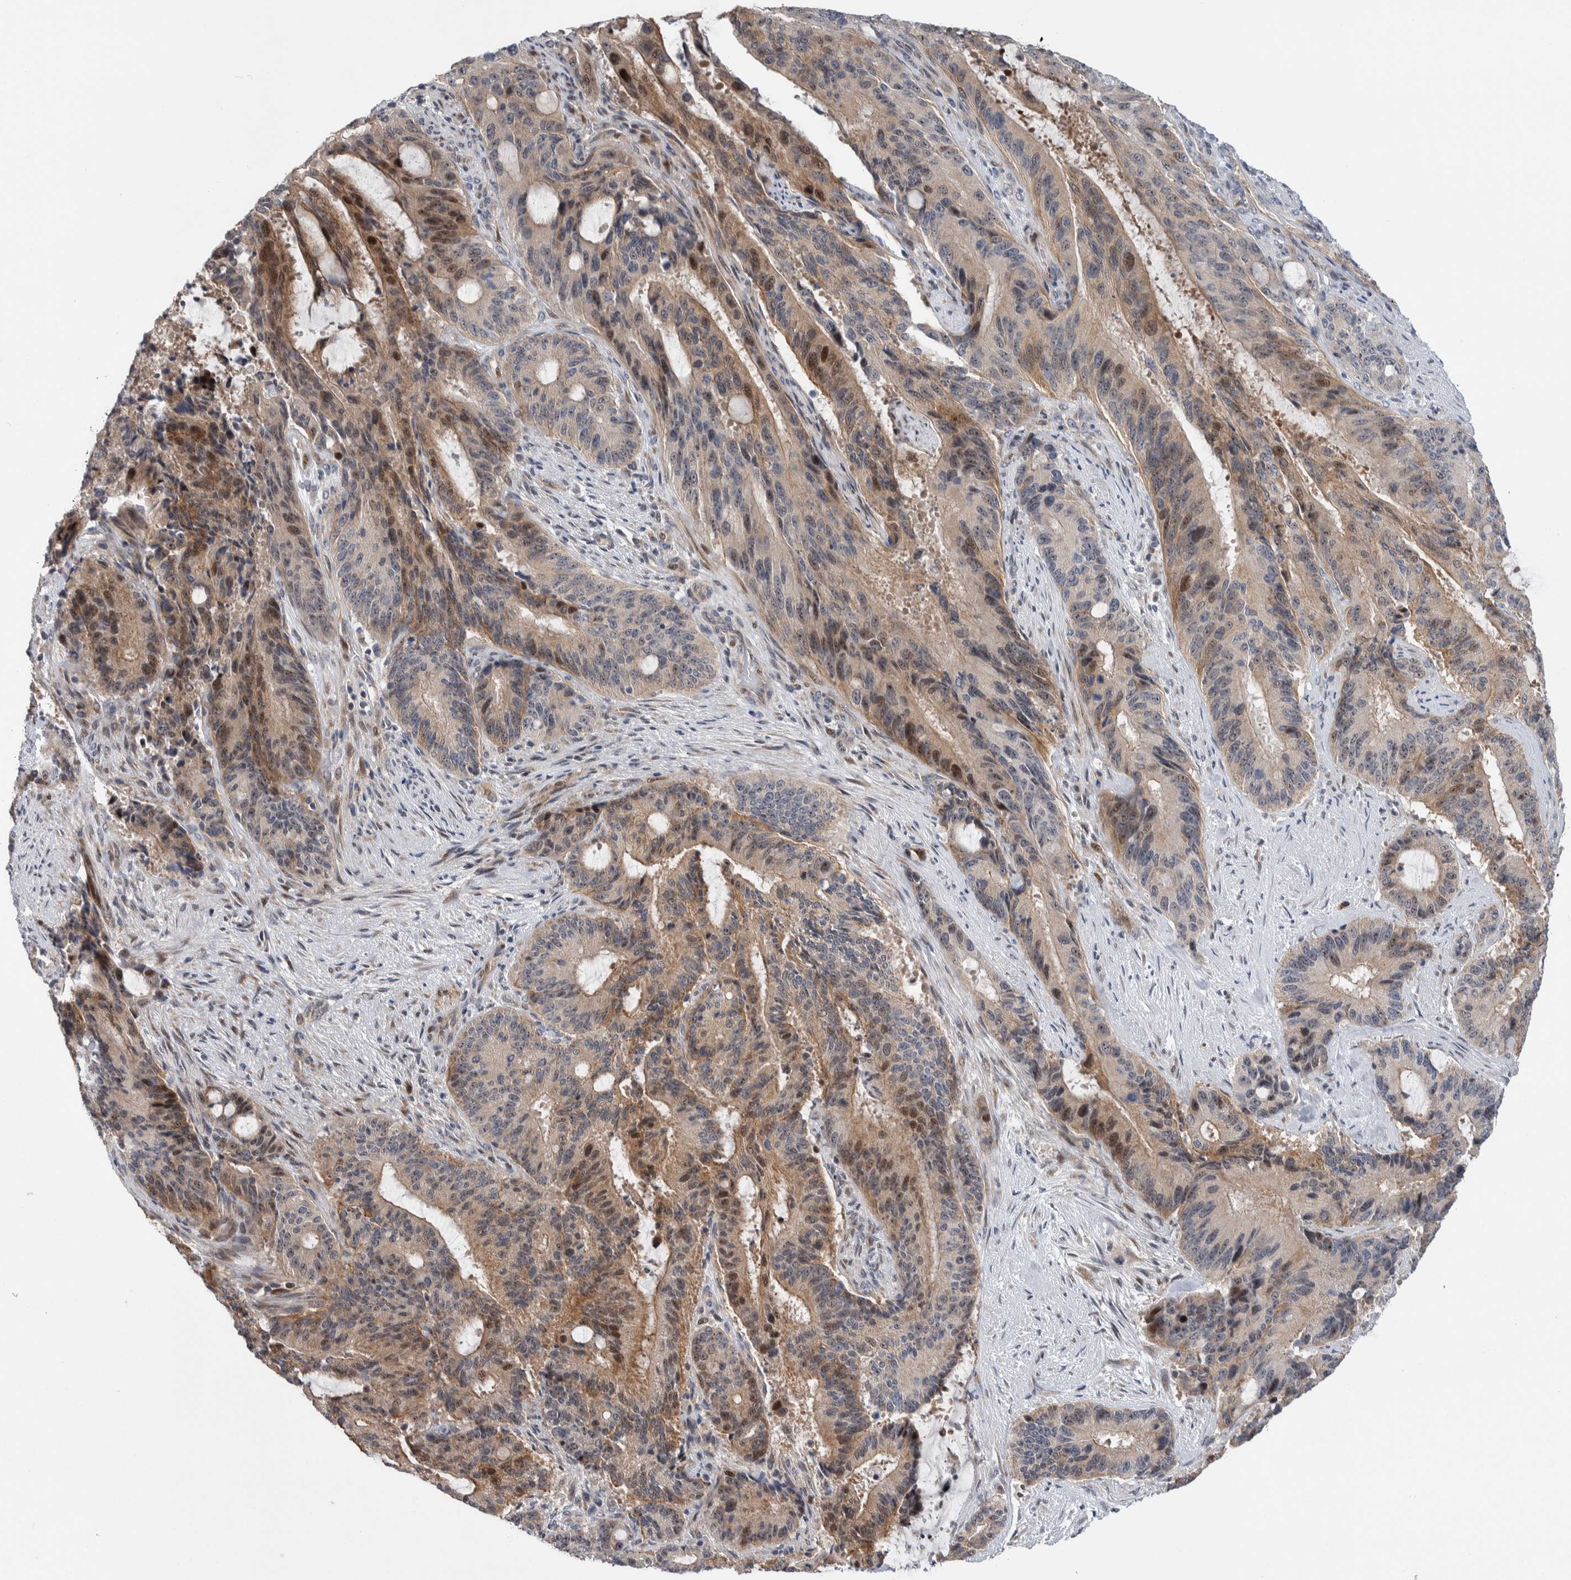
{"staining": {"intensity": "moderate", "quantity": ">75%", "location": "cytoplasmic/membranous,nuclear"}, "tissue": "liver cancer", "cell_type": "Tumor cells", "image_type": "cancer", "snomed": [{"axis": "morphology", "description": "Normal tissue, NOS"}, {"axis": "morphology", "description": "Cholangiocarcinoma"}, {"axis": "topography", "description": "Liver"}, {"axis": "topography", "description": "Peripheral nerve tissue"}], "caption": "There is medium levels of moderate cytoplasmic/membranous and nuclear expression in tumor cells of liver cholangiocarcinoma, as demonstrated by immunohistochemical staining (brown color).", "gene": "PRRG4", "patient": {"sex": "female", "age": 73}}